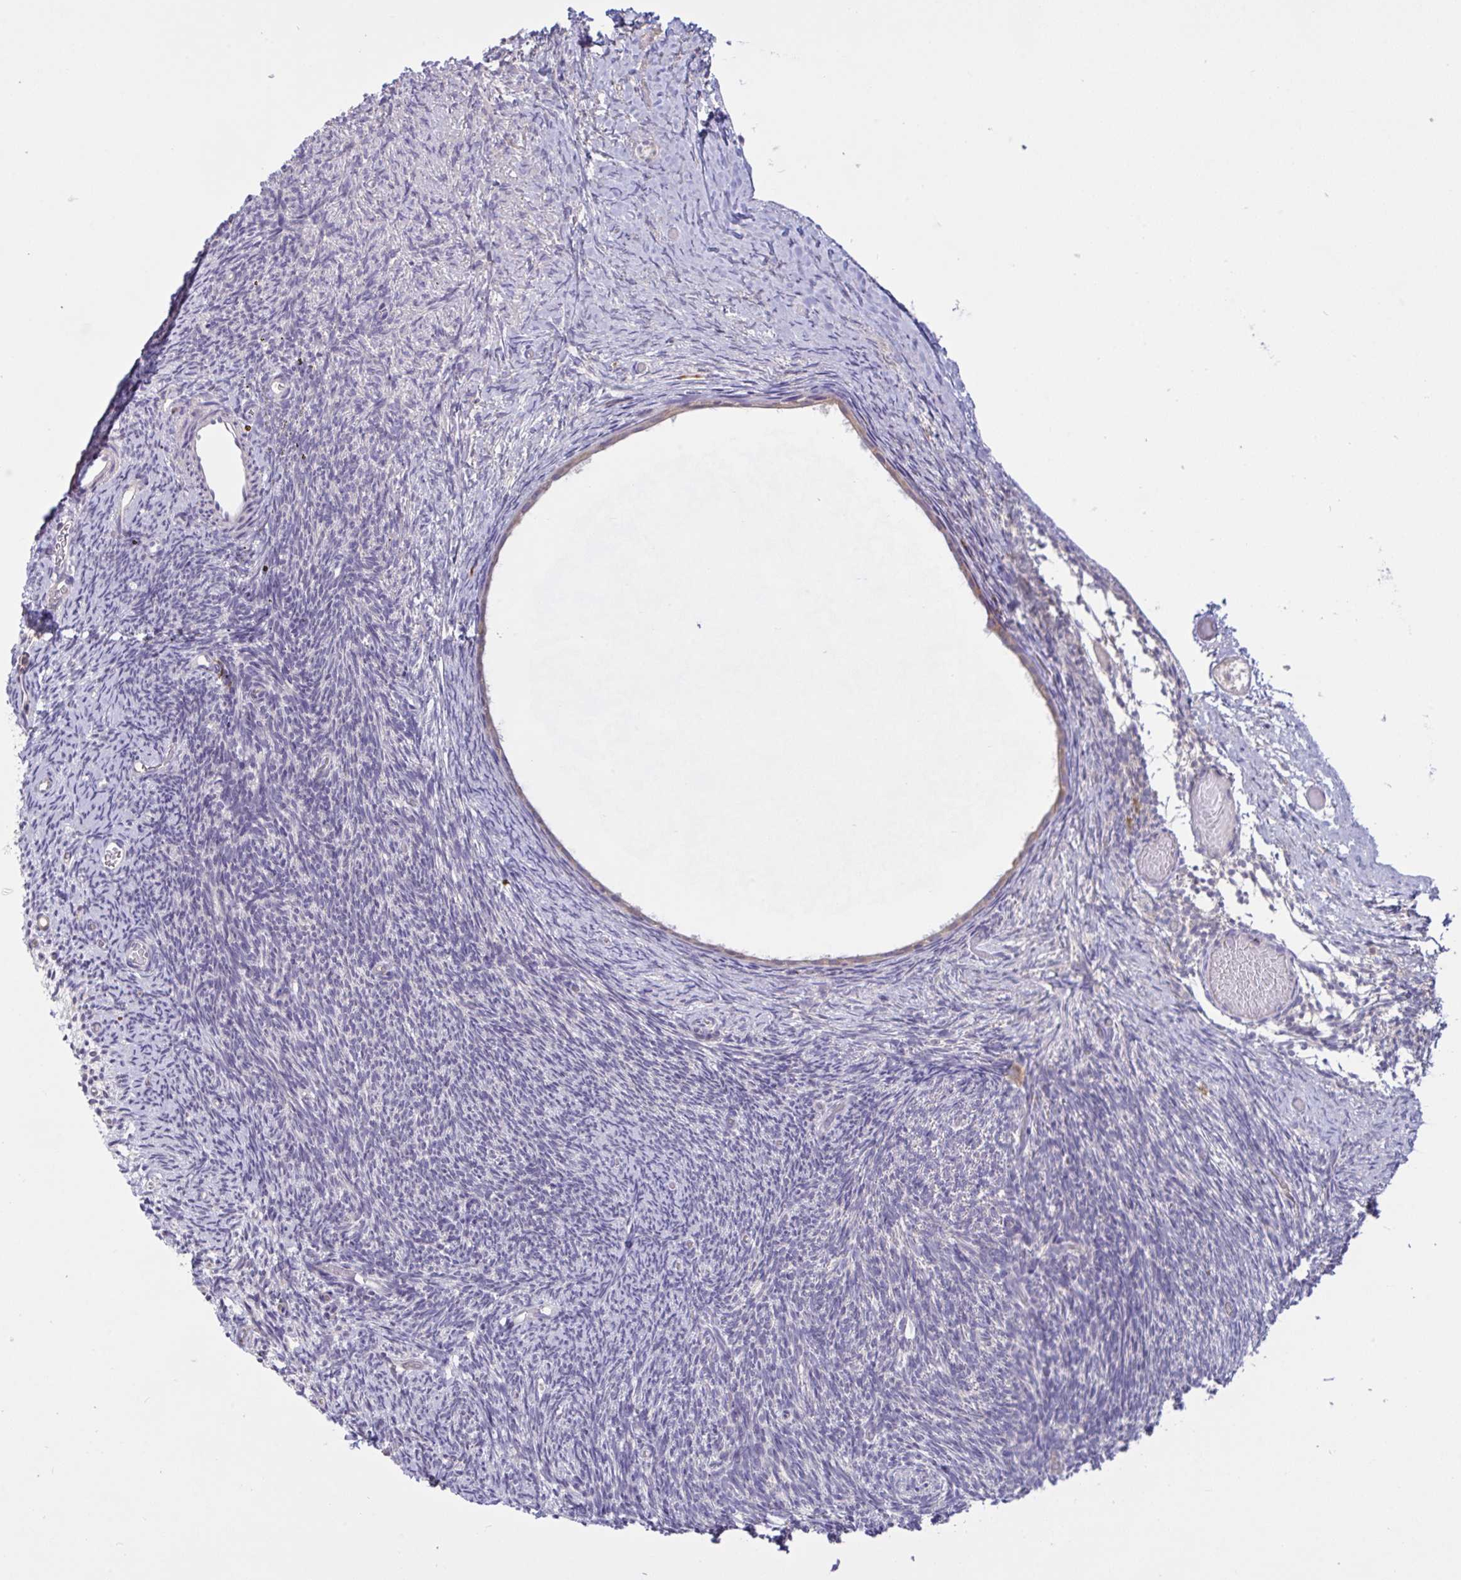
{"staining": {"intensity": "negative", "quantity": "none", "location": "none"}, "tissue": "ovary", "cell_type": "Follicle cells", "image_type": "normal", "snomed": [{"axis": "morphology", "description": "Normal tissue, NOS"}, {"axis": "topography", "description": "Ovary"}], "caption": "This is a micrograph of immunohistochemistry staining of benign ovary, which shows no staining in follicle cells. The staining is performed using DAB brown chromogen with nuclei counter-stained in using hematoxylin.", "gene": "TMEM41A", "patient": {"sex": "female", "age": 39}}